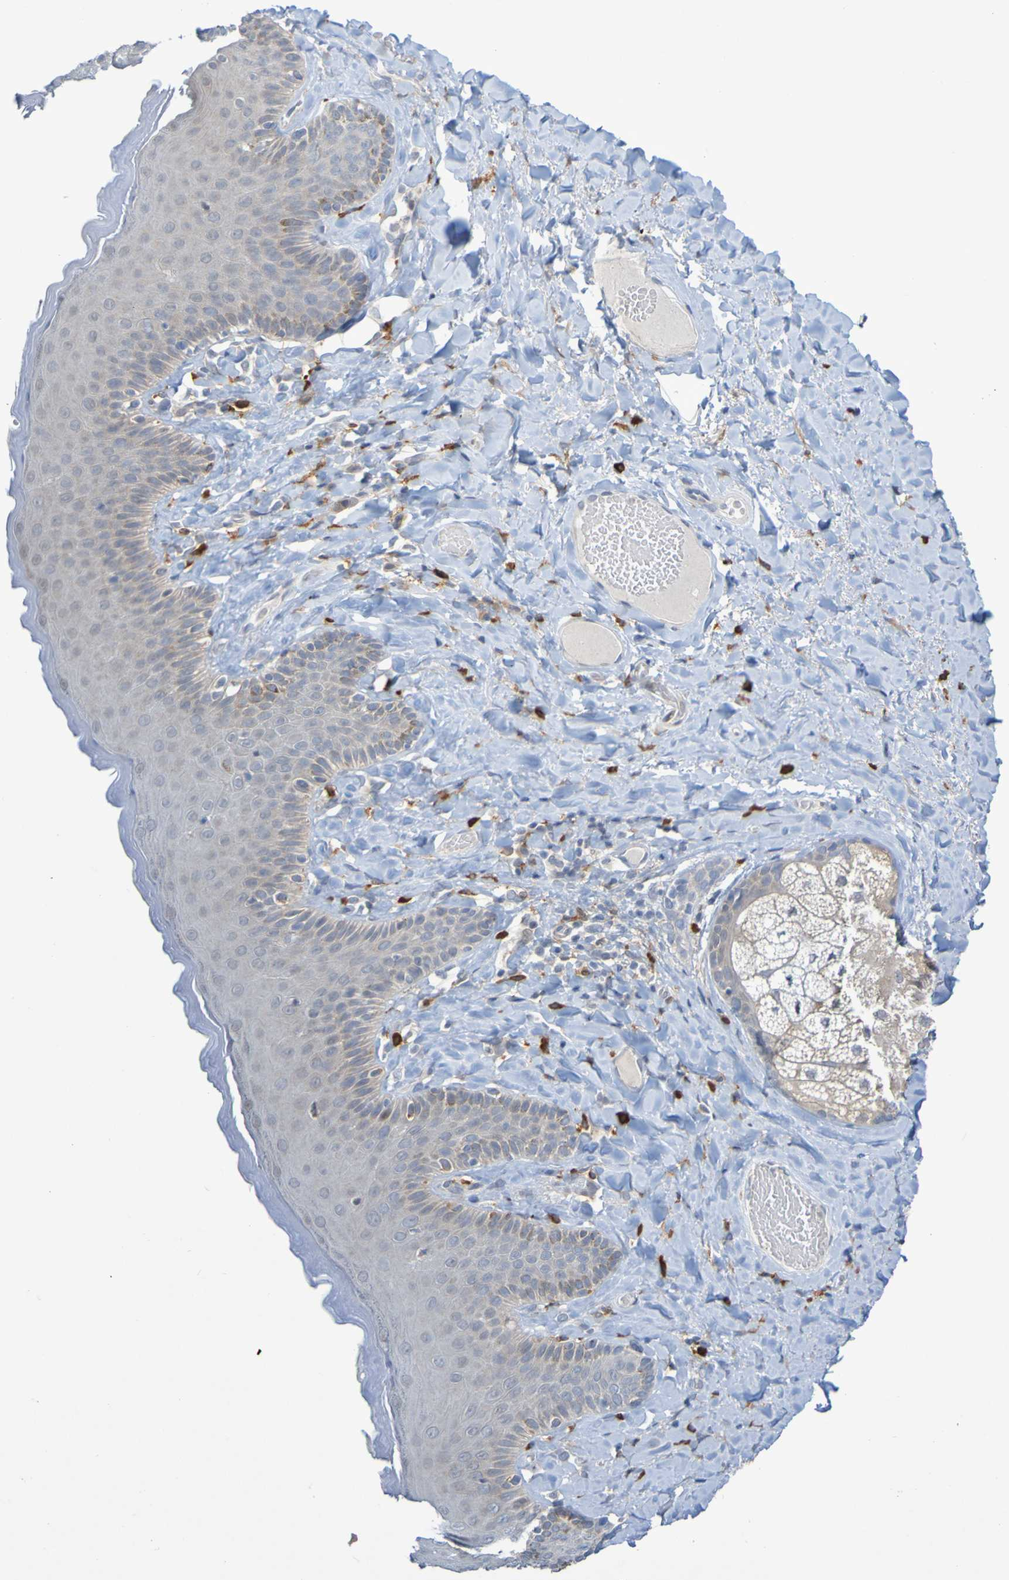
{"staining": {"intensity": "weak", "quantity": "25%-75%", "location": "cytoplasmic/membranous"}, "tissue": "skin", "cell_type": "Epidermal cells", "image_type": "normal", "snomed": [{"axis": "morphology", "description": "Normal tissue, NOS"}, {"axis": "topography", "description": "Anal"}], "caption": "IHC histopathology image of unremarkable skin stained for a protein (brown), which reveals low levels of weak cytoplasmic/membranous staining in approximately 25%-75% of epidermal cells.", "gene": "LILRB5", "patient": {"sex": "male", "age": 69}}